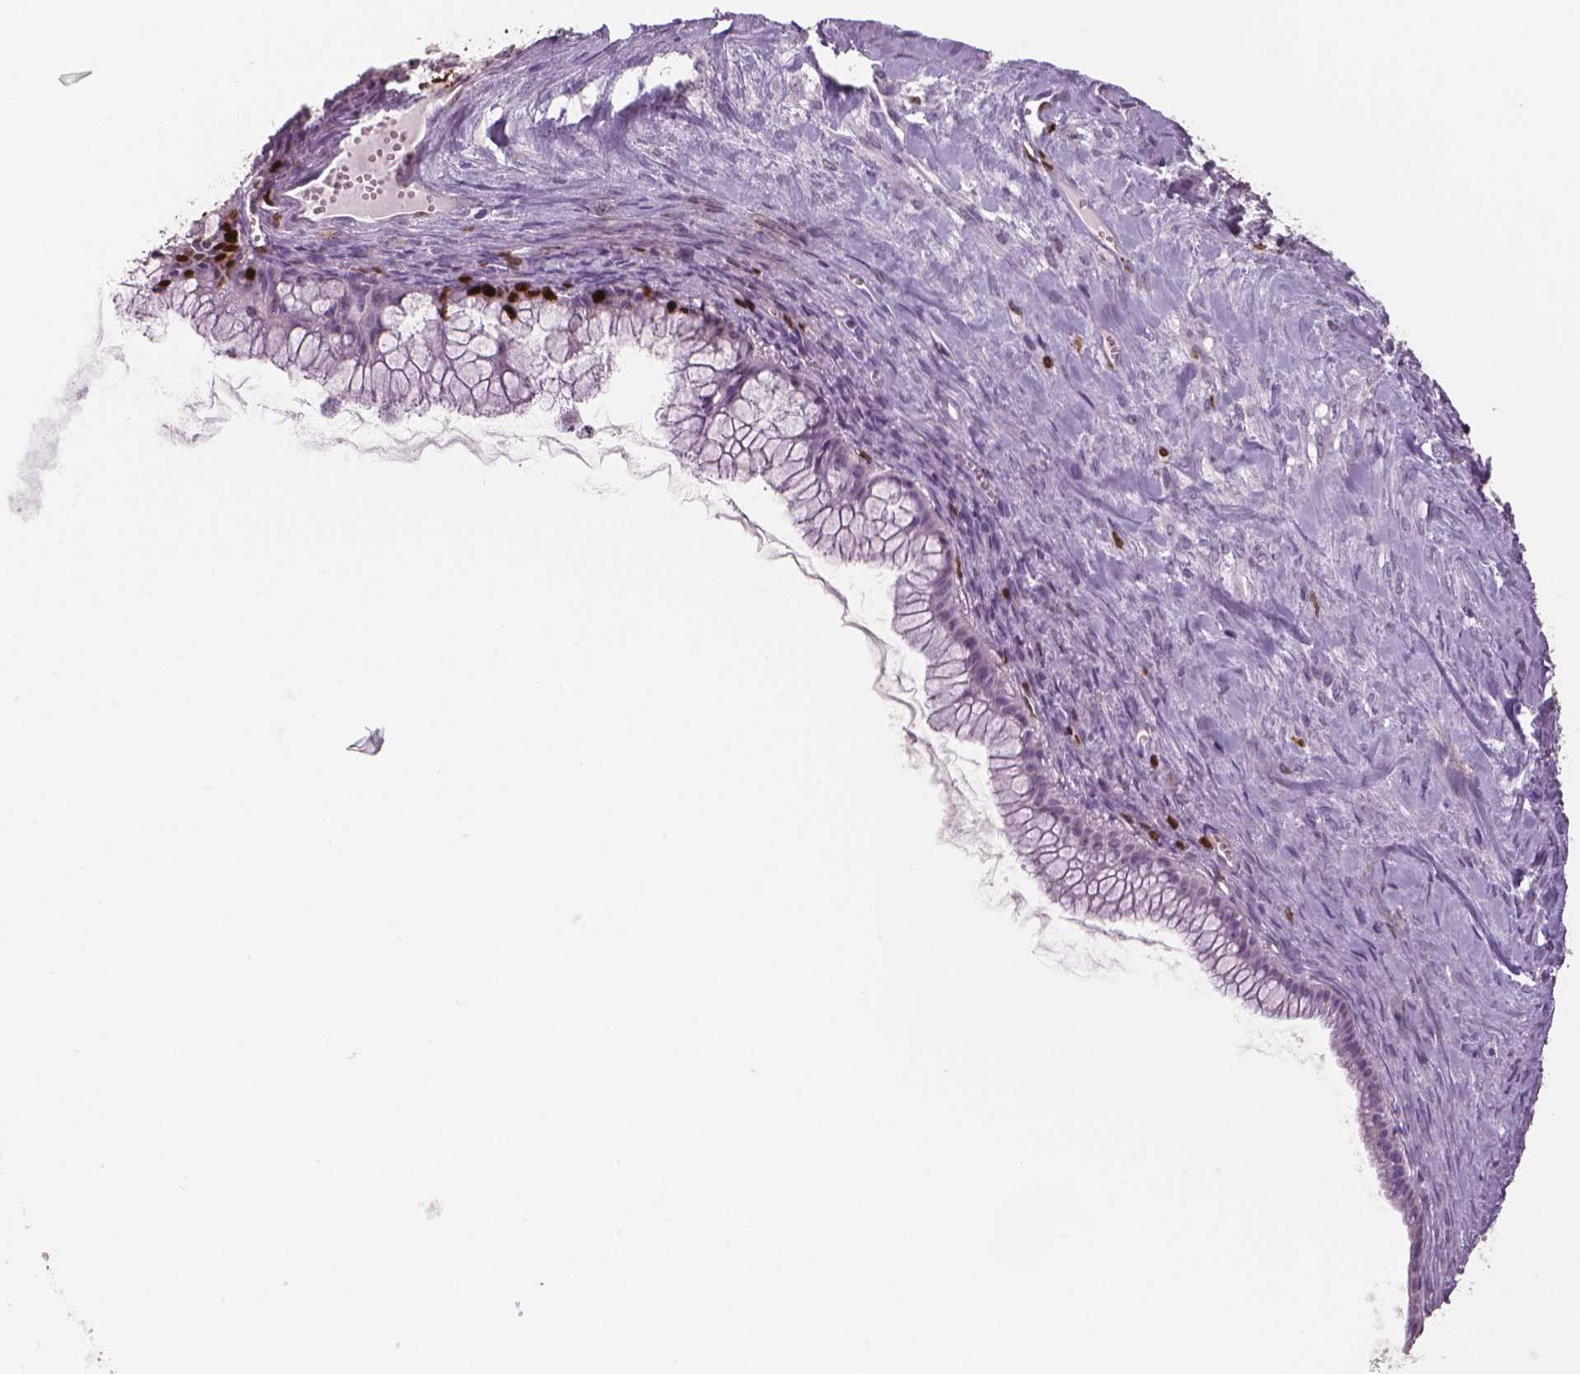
{"staining": {"intensity": "strong", "quantity": "<25%", "location": "nuclear"}, "tissue": "ovarian cancer", "cell_type": "Tumor cells", "image_type": "cancer", "snomed": [{"axis": "morphology", "description": "Cystadenocarcinoma, mucinous, NOS"}, {"axis": "topography", "description": "Ovary"}], "caption": "Immunohistochemical staining of human ovarian mucinous cystadenocarcinoma shows strong nuclear protein staining in about <25% of tumor cells.", "gene": "MKI67", "patient": {"sex": "female", "age": 41}}